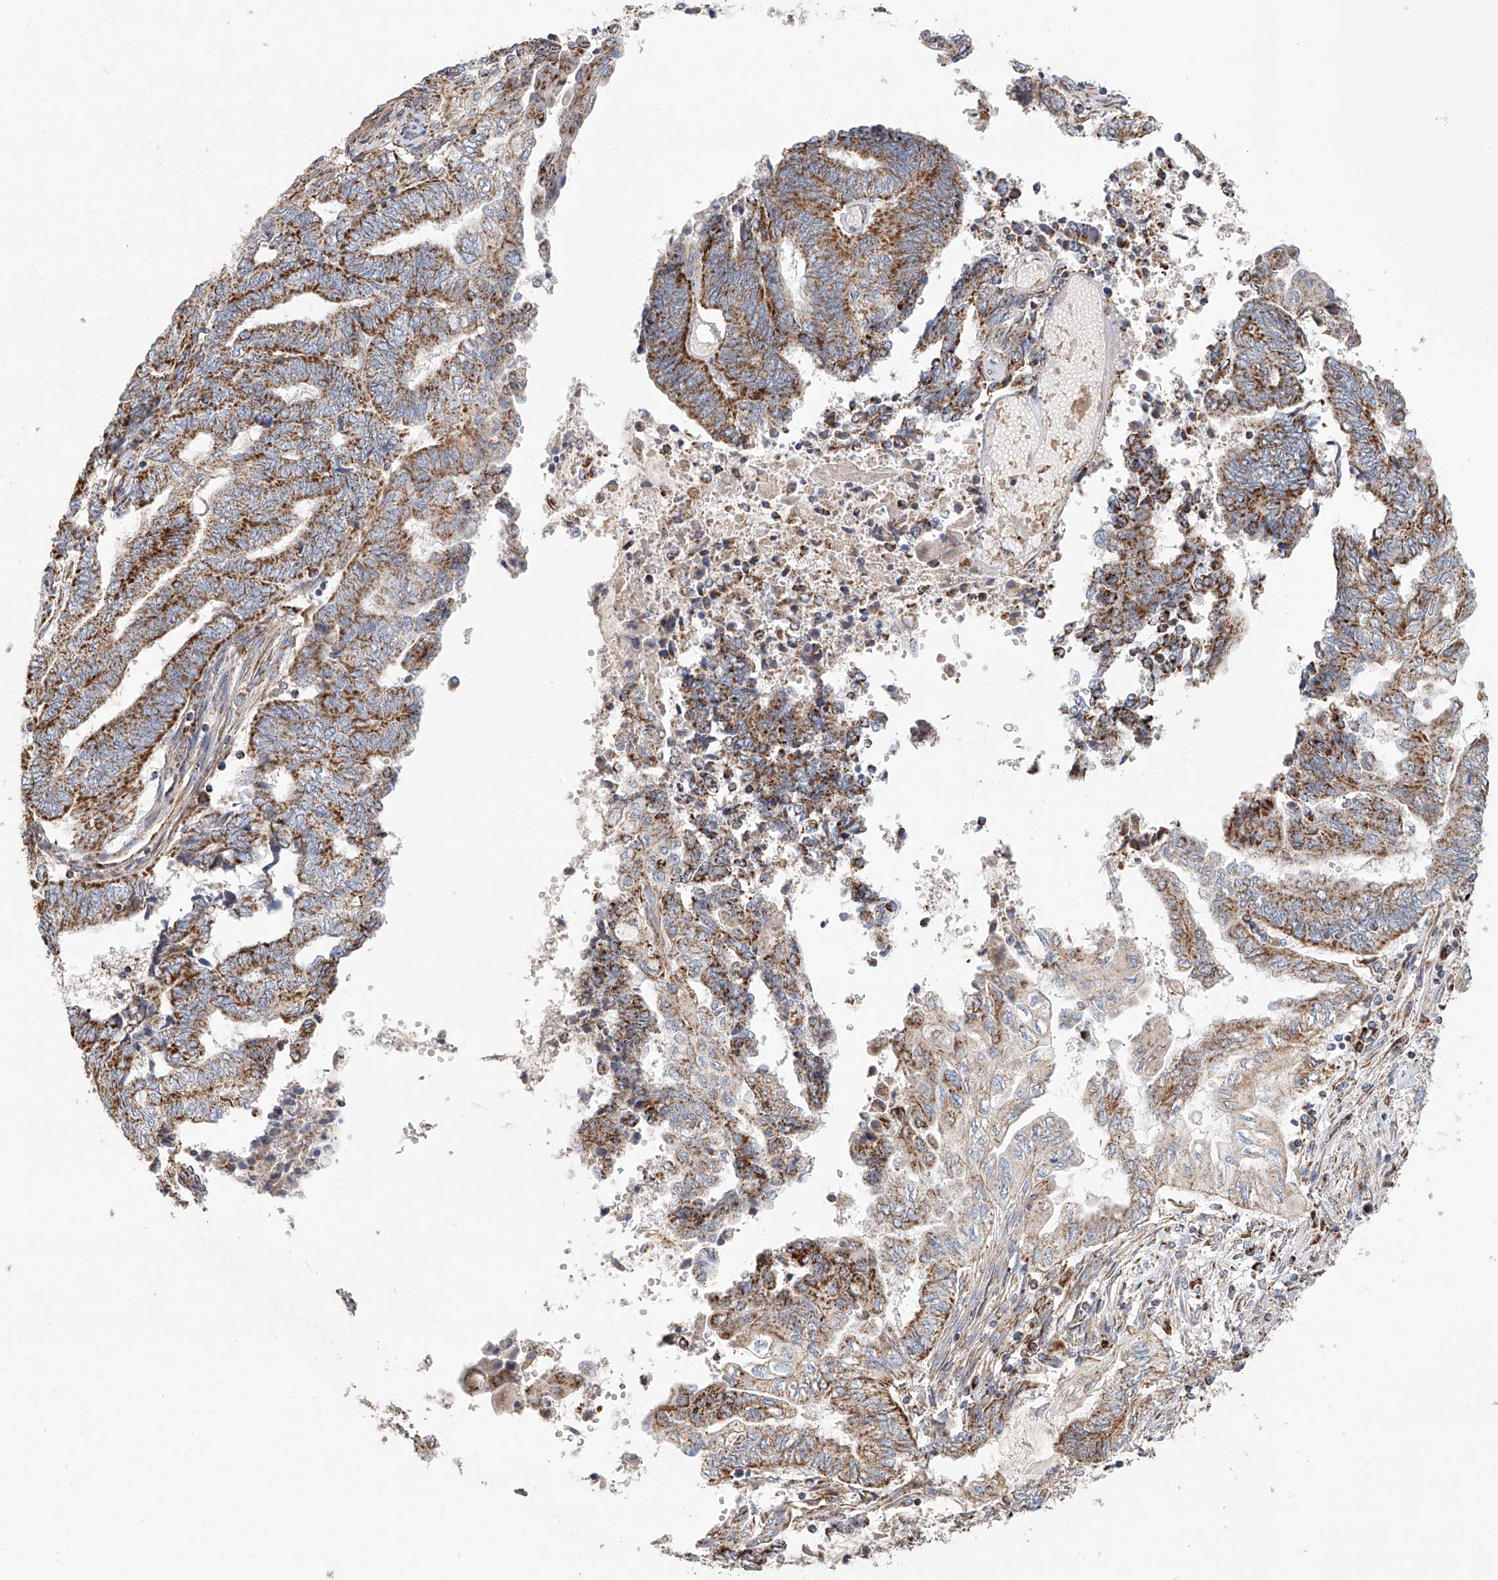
{"staining": {"intensity": "moderate", "quantity": ">75%", "location": "cytoplasmic/membranous"}, "tissue": "endometrial cancer", "cell_type": "Tumor cells", "image_type": "cancer", "snomed": [{"axis": "morphology", "description": "Adenocarcinoma, NOS"}, {"axis": "topography", "description": "Uterus"}, {"axis": "topography", "description": "Endometrium"}], "caption": "Endometrial adenocarcinoma was stained to show a protein in brown. There is medium levels of moderate cytoplasmic/membranous staining in about >75% of tumor cells. Nuclei are stained in blue.", "gene": "MCL1", "patient": {"sex": "female", "age": 70}}